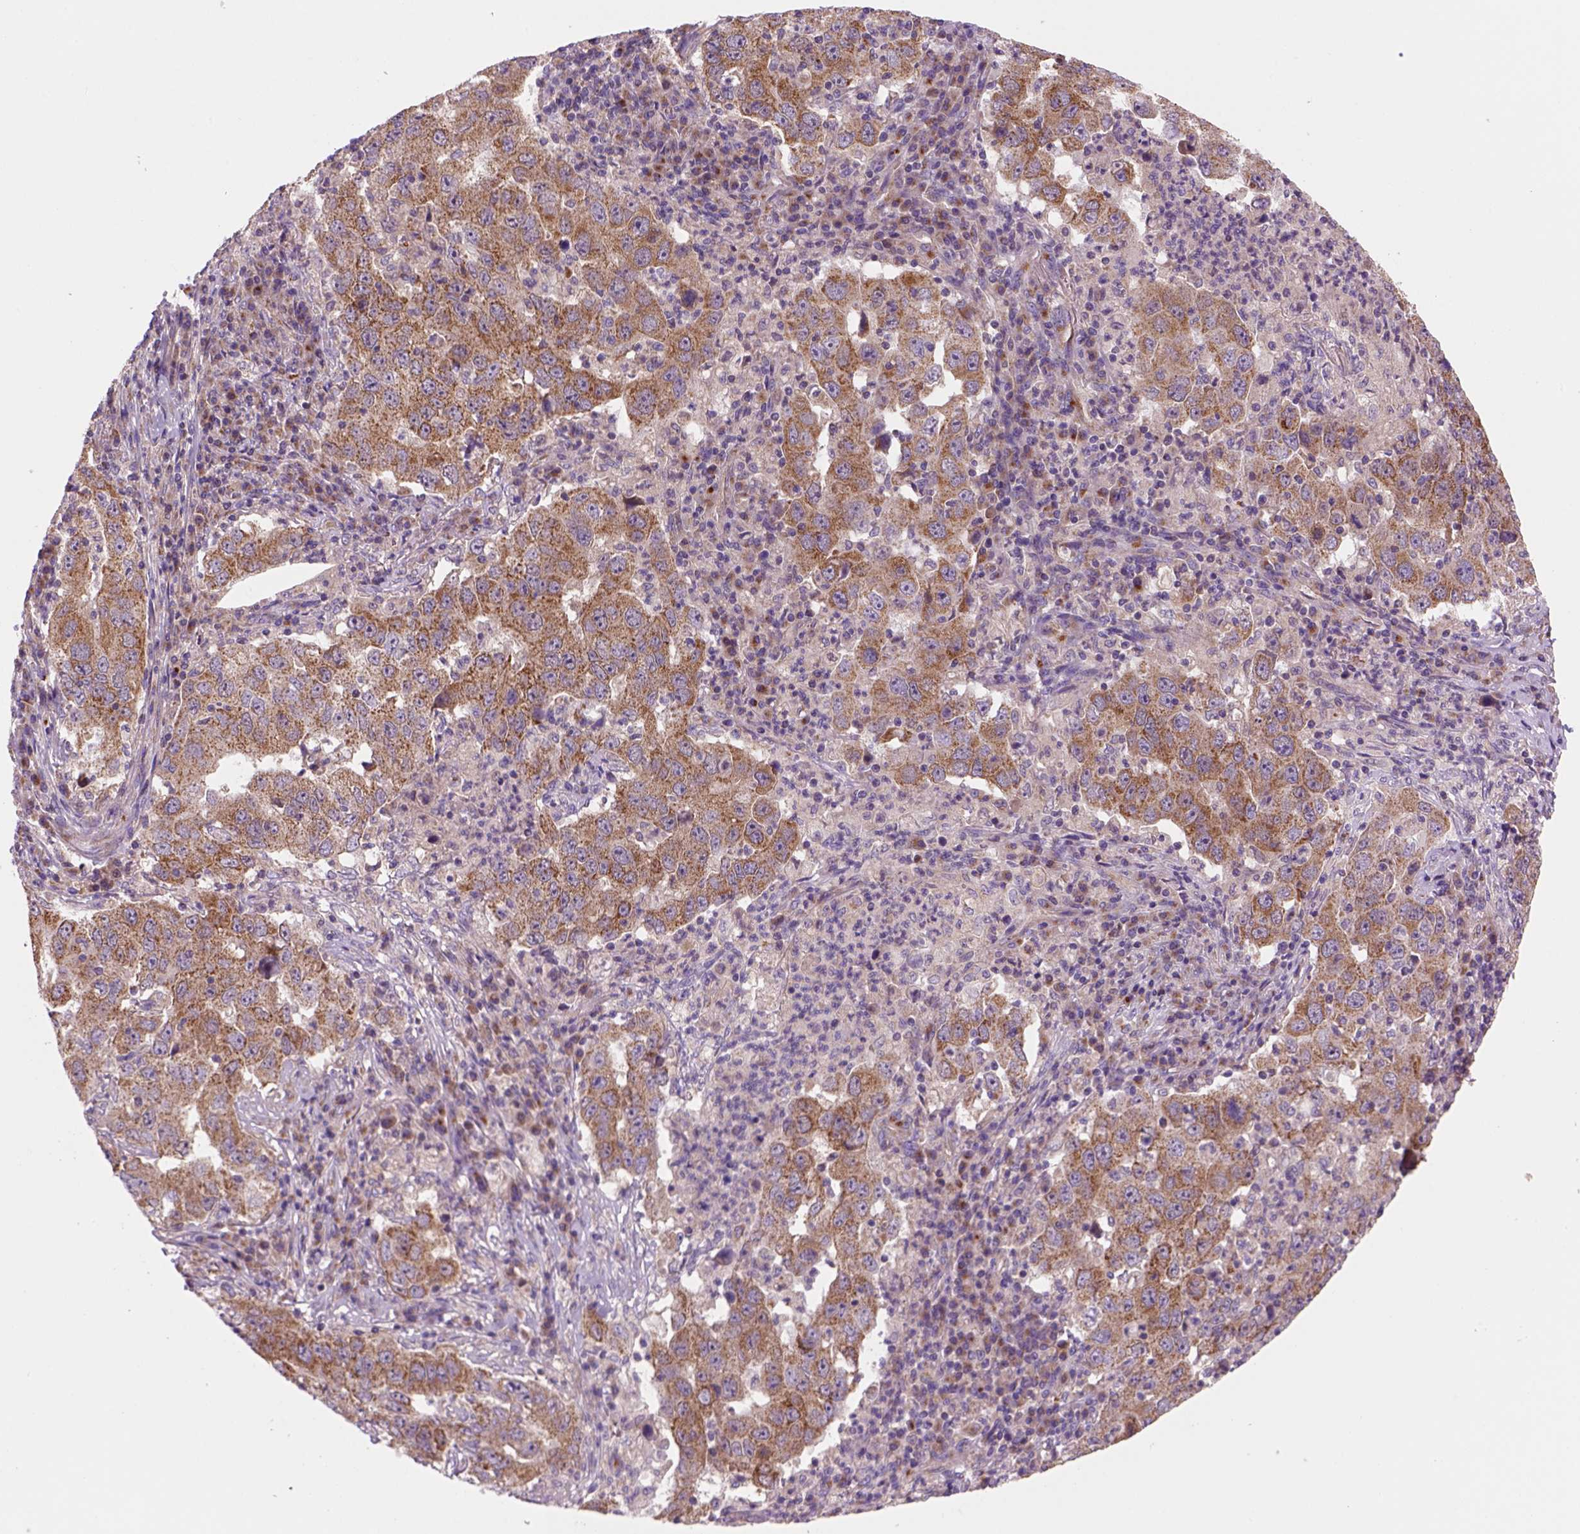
{"staining": {"intensity": "moderate", "quantity": "25%-75%", "location": "cytoplasmic/membranous"}, "tissue": "lung cancer", "cell_type": "Tumor cells", "image_type": "cancer", "snomed": [{"axis": "morphology", "description": "Adenocarcinoma, NOS"}, {"axis": "topography", "description": "Lung"}], "caption": "A brown stain labels moderate cytoplasmic/membranous positivity of a protein in human lung cancer tumor cells.", "gene": "WARS2", "patient": {"sex": "male", "age": 73}}